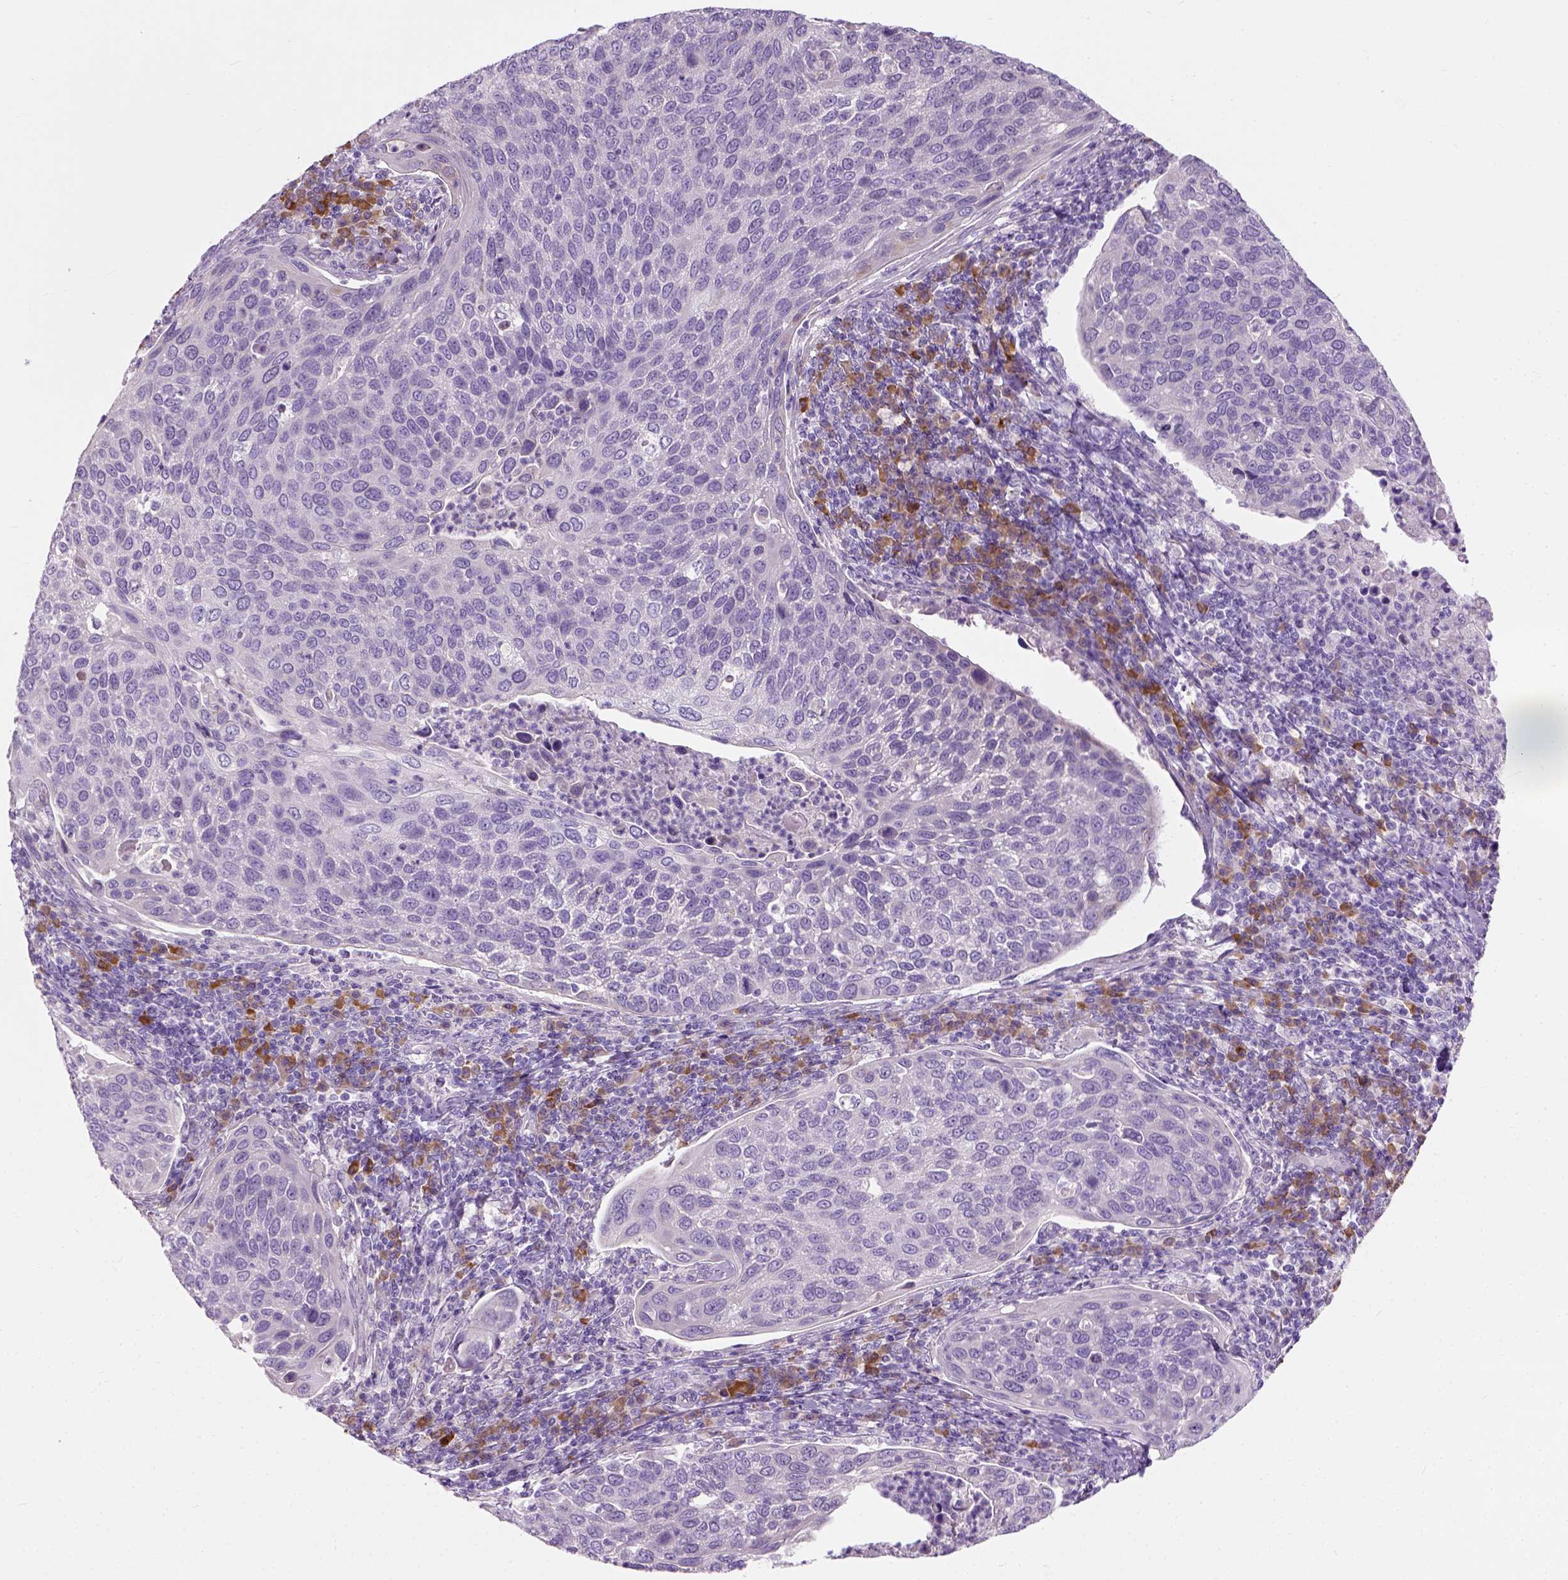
{"staining": {"intensity": "negative", "quantity": "none", "location": "none"}, "tissue": "cervical cancer", "cell_type": "Tumor cells", "image_type": "cancer", "snomed": [{"axis": "morphology", "description": "Squamous cell carcinoma, NOS"}, {"axis": "topography", "description": "Cervix"}], "caption": "DAB immunohistochemical staining of human cervical cancer reveals no significant positivity in tumor cells.", "gene": "TRIM72", "patient": {"sex": "female", "age": 54}}